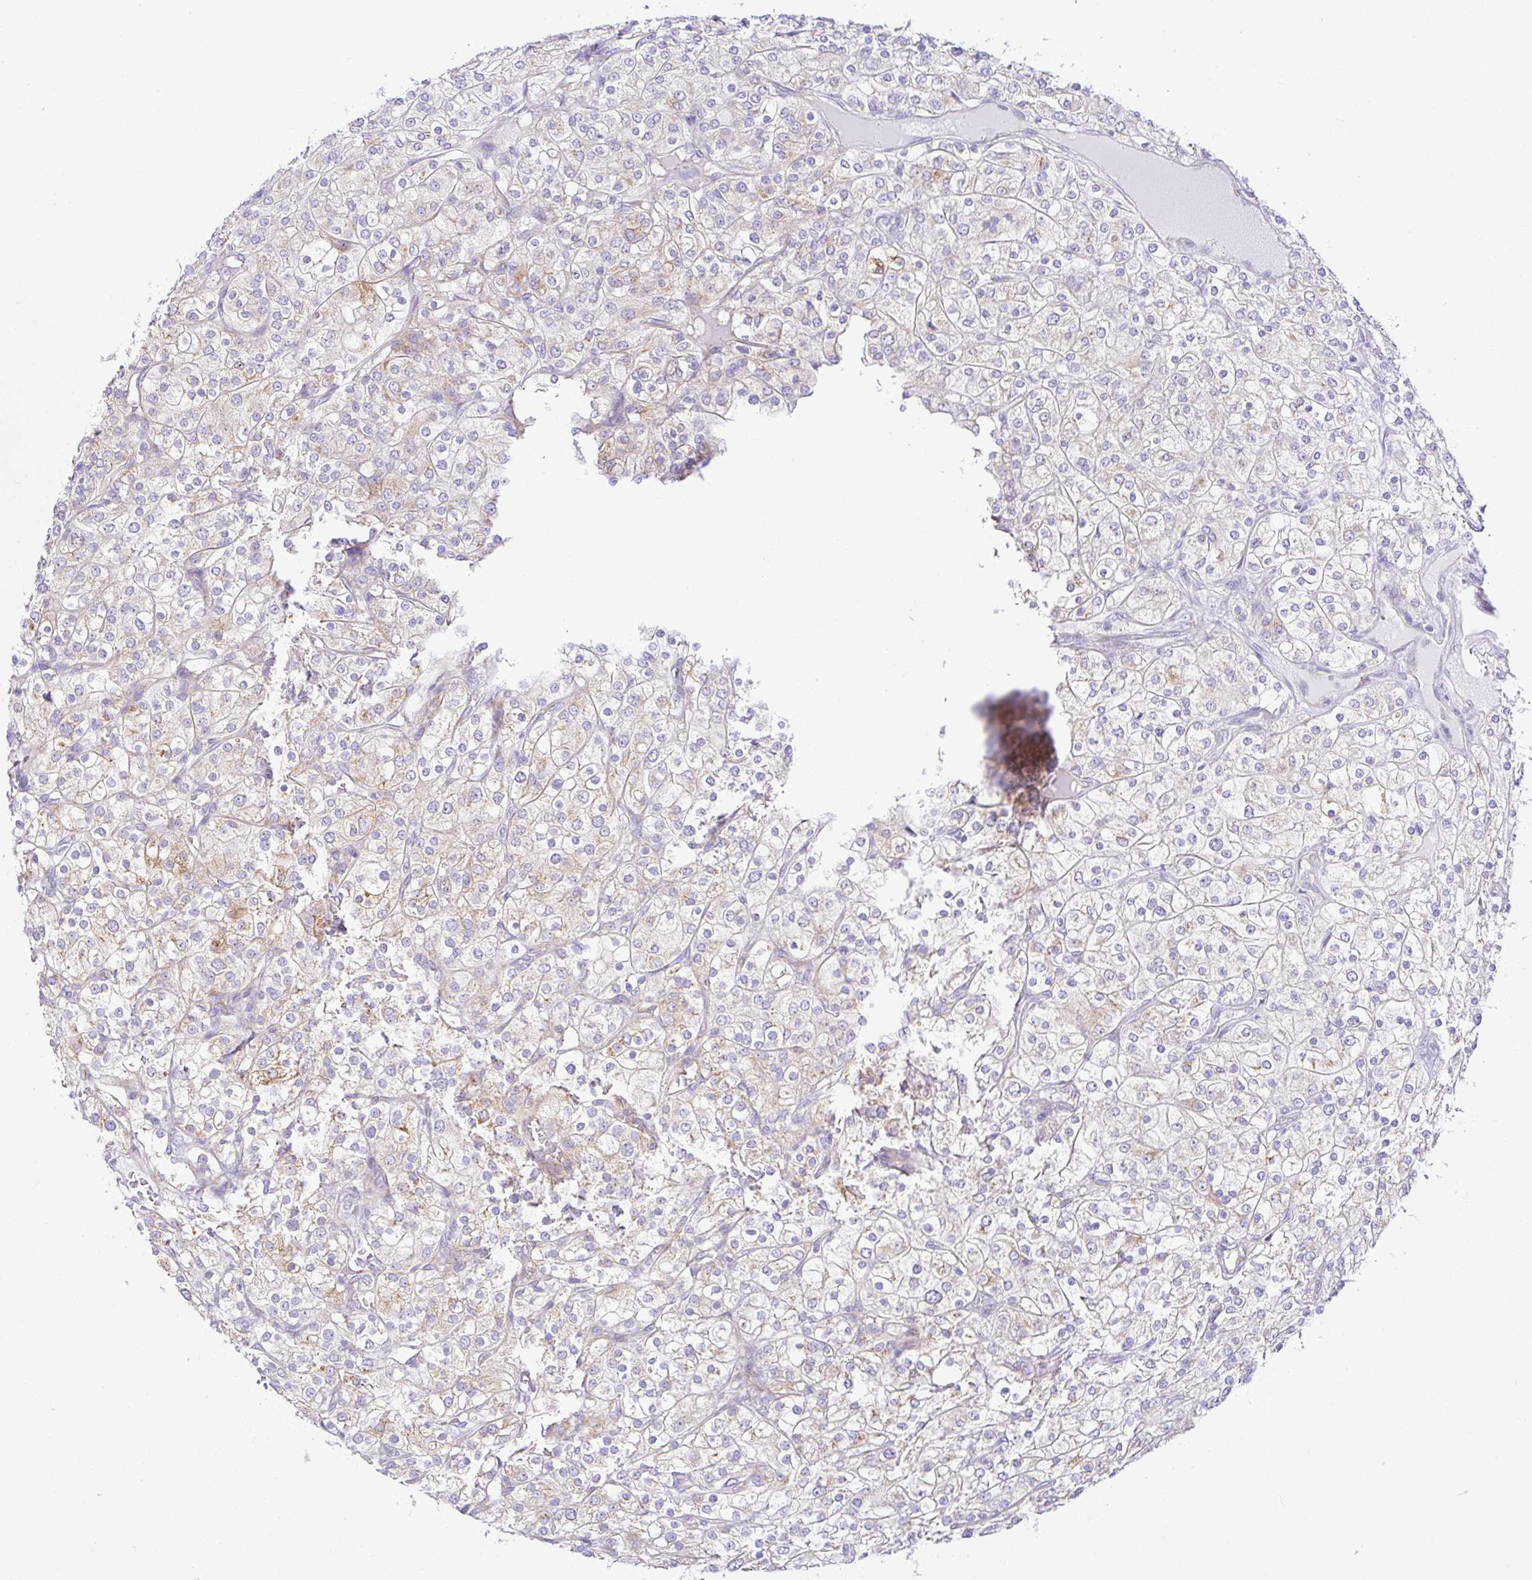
{"staining": {"intensity": "weak", "quantity": "25%-75%", "location": "cytoplasmic/membranous"}, "tissue": "renal cancer", "cell_type": "Tumor cells", "image_type": "cancer", "snomed": [{"axis": "morphology", "description": "Adenocarcinoma, NOS"}, {"axis": "topography", "description": "Kidney"}], "caption": "Approximately 25%-75% of tumor cells in human adenocarcinoma (renal) demonstrate weak cytoplasmic/membranous protein positivity as visualized by brown immunohistochemical staining.", "gene": "FAM177A1", "patient": {"sex": "male", "age": 80}}